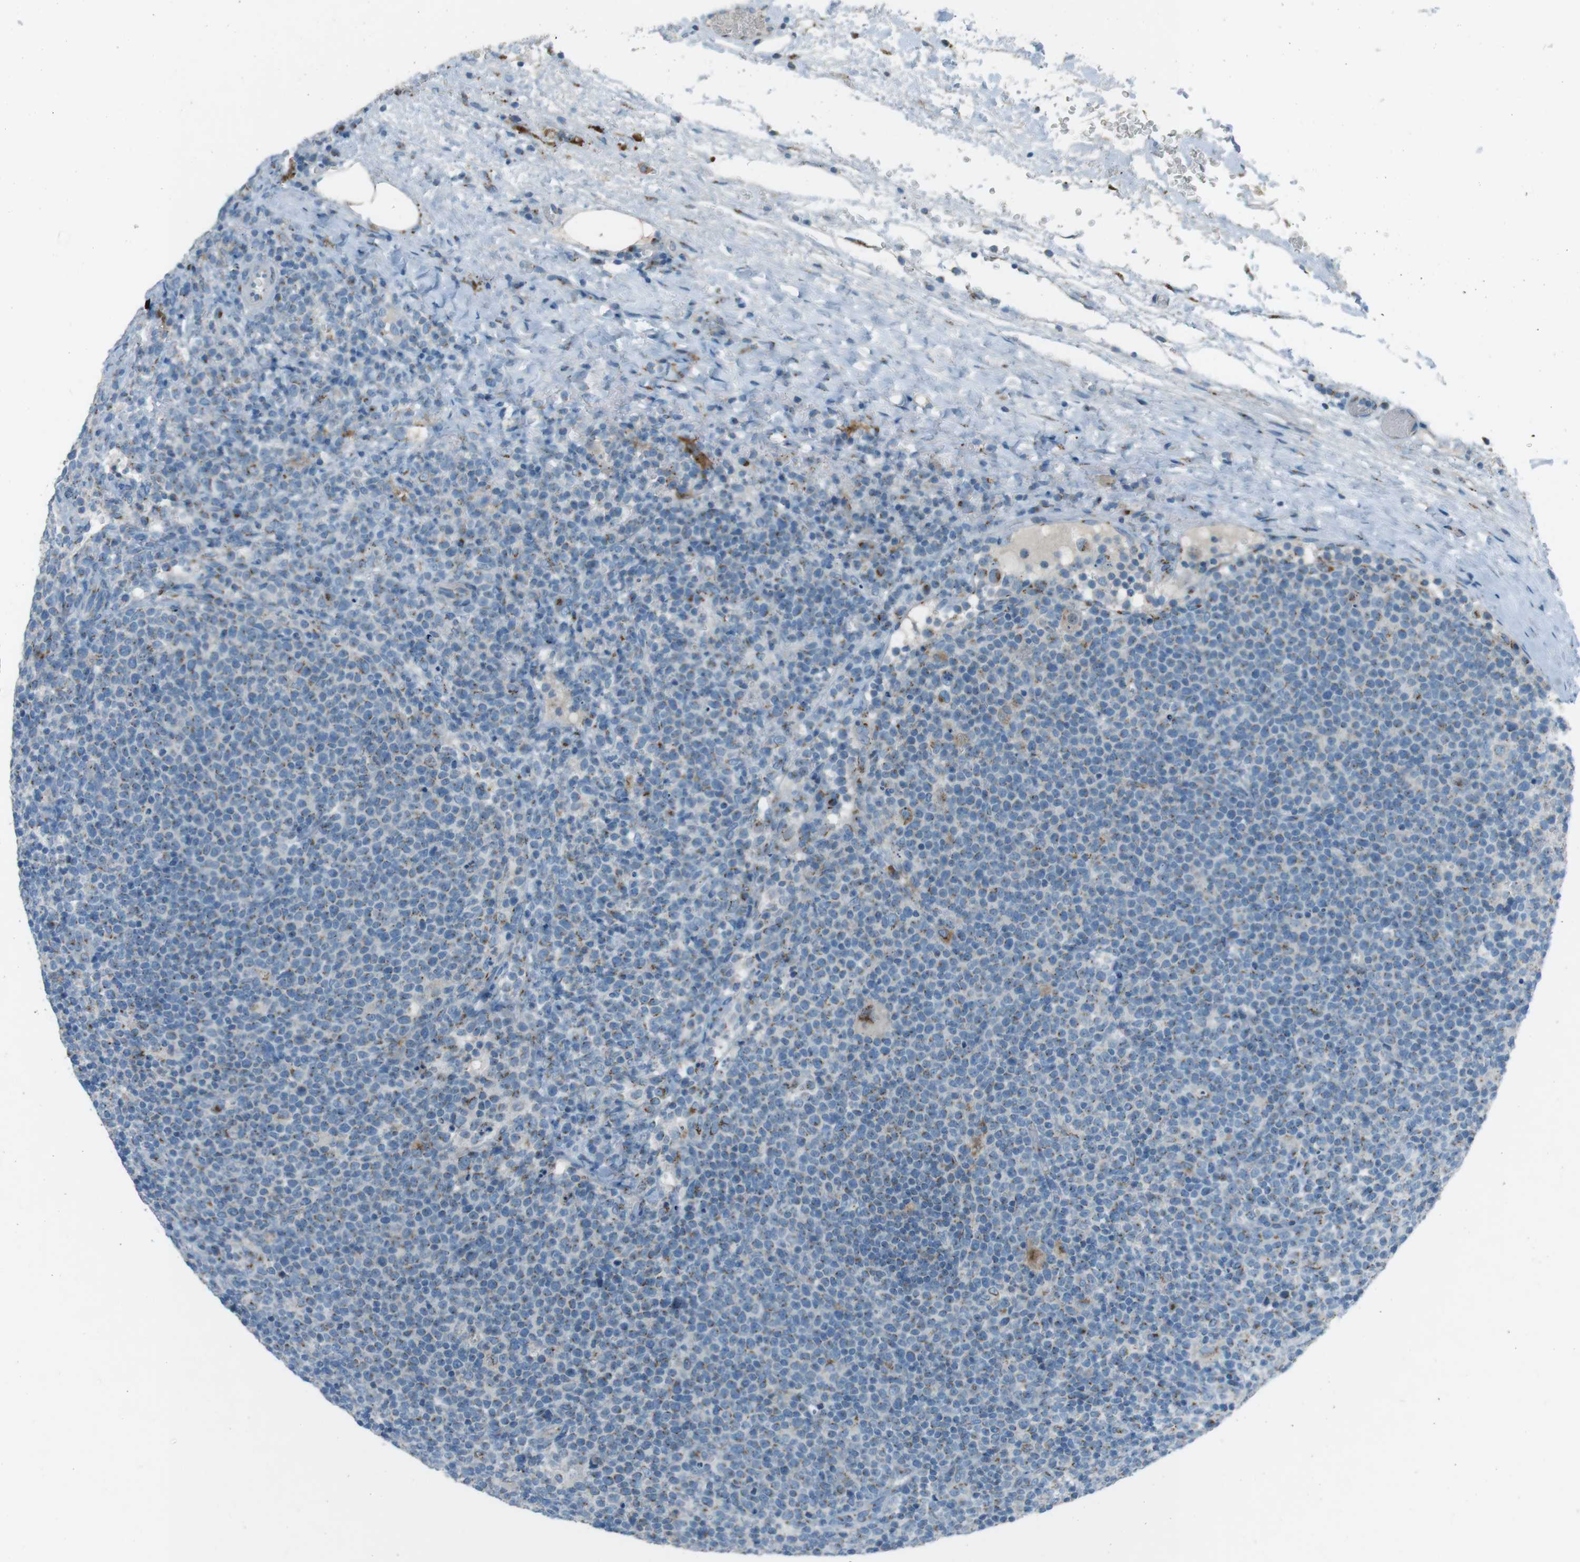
{"staining": {"intensity": "weak", "quantity": "25%-75%", "location": "cytoplasmic/membranous"}, "tissue": "lymphoma", "cell_type": "Tumor cells", "image_type": "cancer", "snomed": [{"axis": "morphology", "description": "Malignant lymphoma, non-Hodgkin's type, High grade"}, {"axis": "topography", "description": "Lymph node"}], "caption": "Protein staining of high-grade malignant lymphoma, non-Hodgkin's type tissue exhibits weak cytoplasmic/membranous expression in about 25%-75% of tumor cells.", "gene": "TXNDC15", "patient": {"sex": "male", "age": 61}}